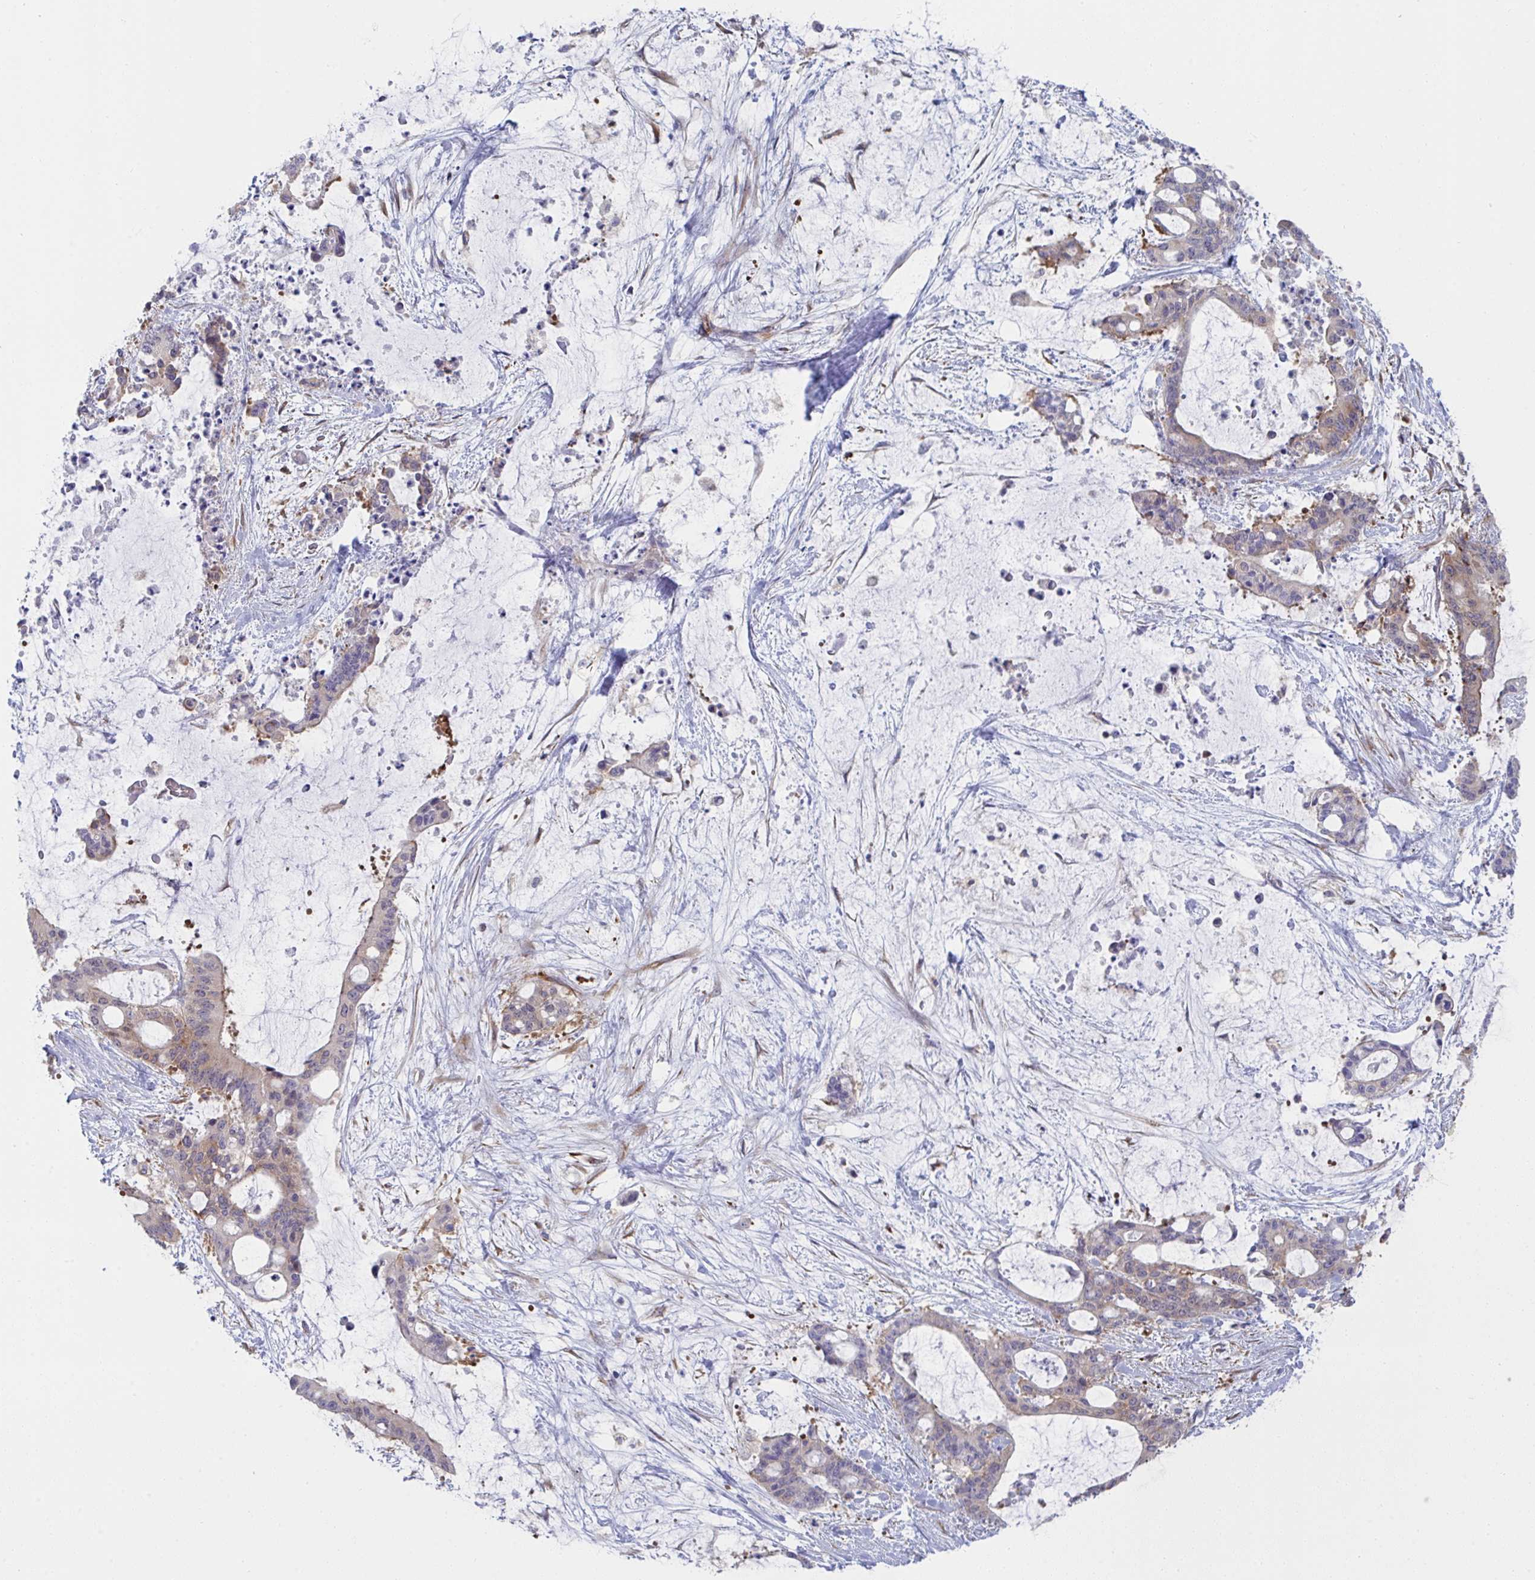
{"staining": {"intensity": "weak", "quantity": "25%-75%", "location": "cytoplasmic/membranous"}, "tissue": "liver cancer", "cell_type": "Tumor cells", "image_type": "cancer", "snomed": [{"axis": "morphology", "description": "Normal tissue, NOS"}, {"axis": "morphology", "description": "Cholangiocarcinoma"}, {"axis": "topography", "description": "Liver"}, {"axis": "topography", "description": "Peripheral nerve tissue"}], "caption": "The immunohistochemical stain labels weak cytoplasmic/membranous positivity in tumor cells of liver cancer tissue. (DAB = brown stain, brightfield microscopy at high magnification).", "gene": "WNK1", "patient": {"sex": "female", "age": 73}}